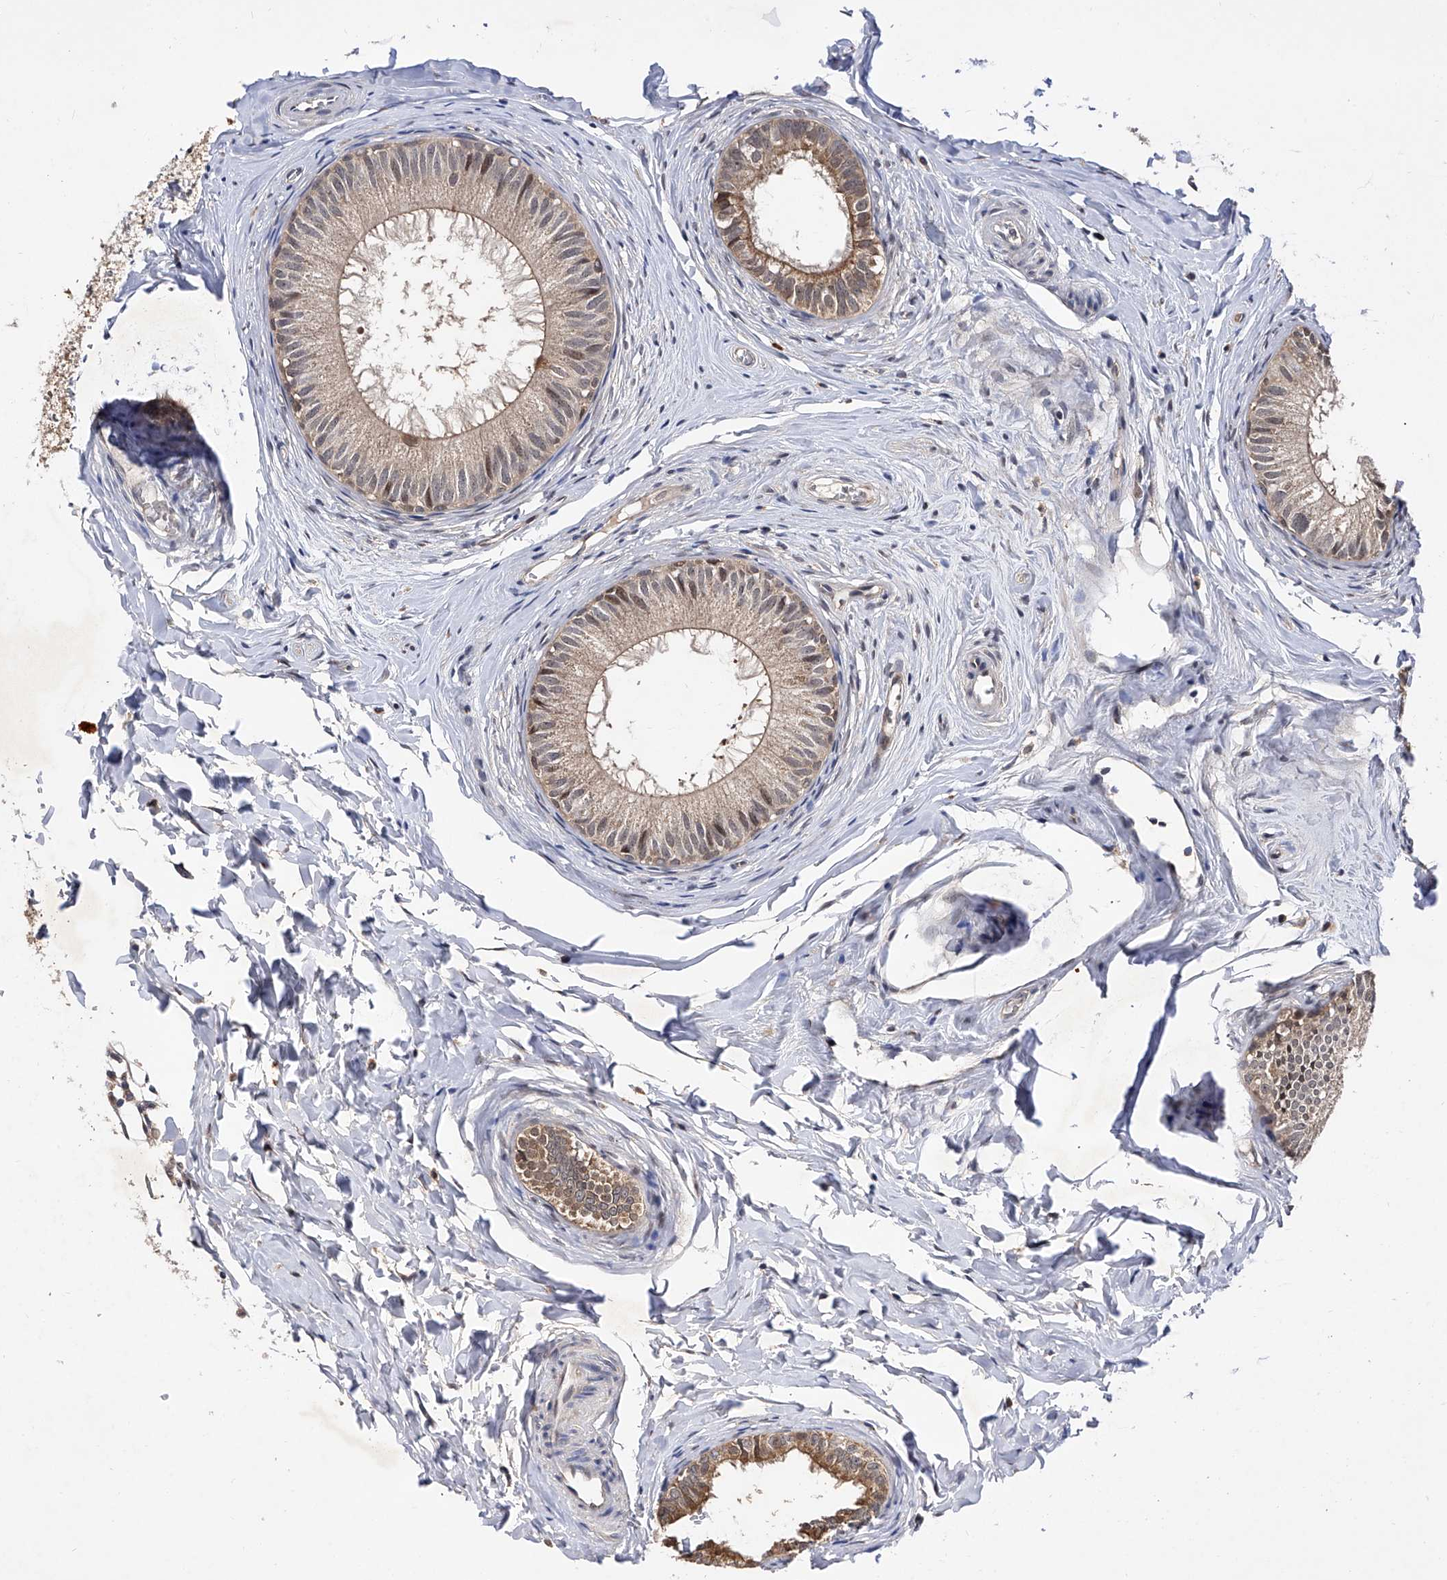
{"staining": {"intensity": "moderate", "quantity": "25%-75%", "location": "cytoplasmic/membranous"}, "tissue": "epididymis", "cell_type": "Glandular cells", "image_type": "normal", "snomed": [{"axis": "morphology", "description": "Normal tissue, NOS"}, {"axis": "topography", "description": "Epididymis"}], "caption": "A photomicrograph of human epididymis stained for a protein exhibits moderate cytoplasmic/membranous brown staining in glandular cells. (DAB = brown stain, brightfield microscopy at high magnification).", "gene": "USP45", "patient": {"sex": "male", "age": 34}}